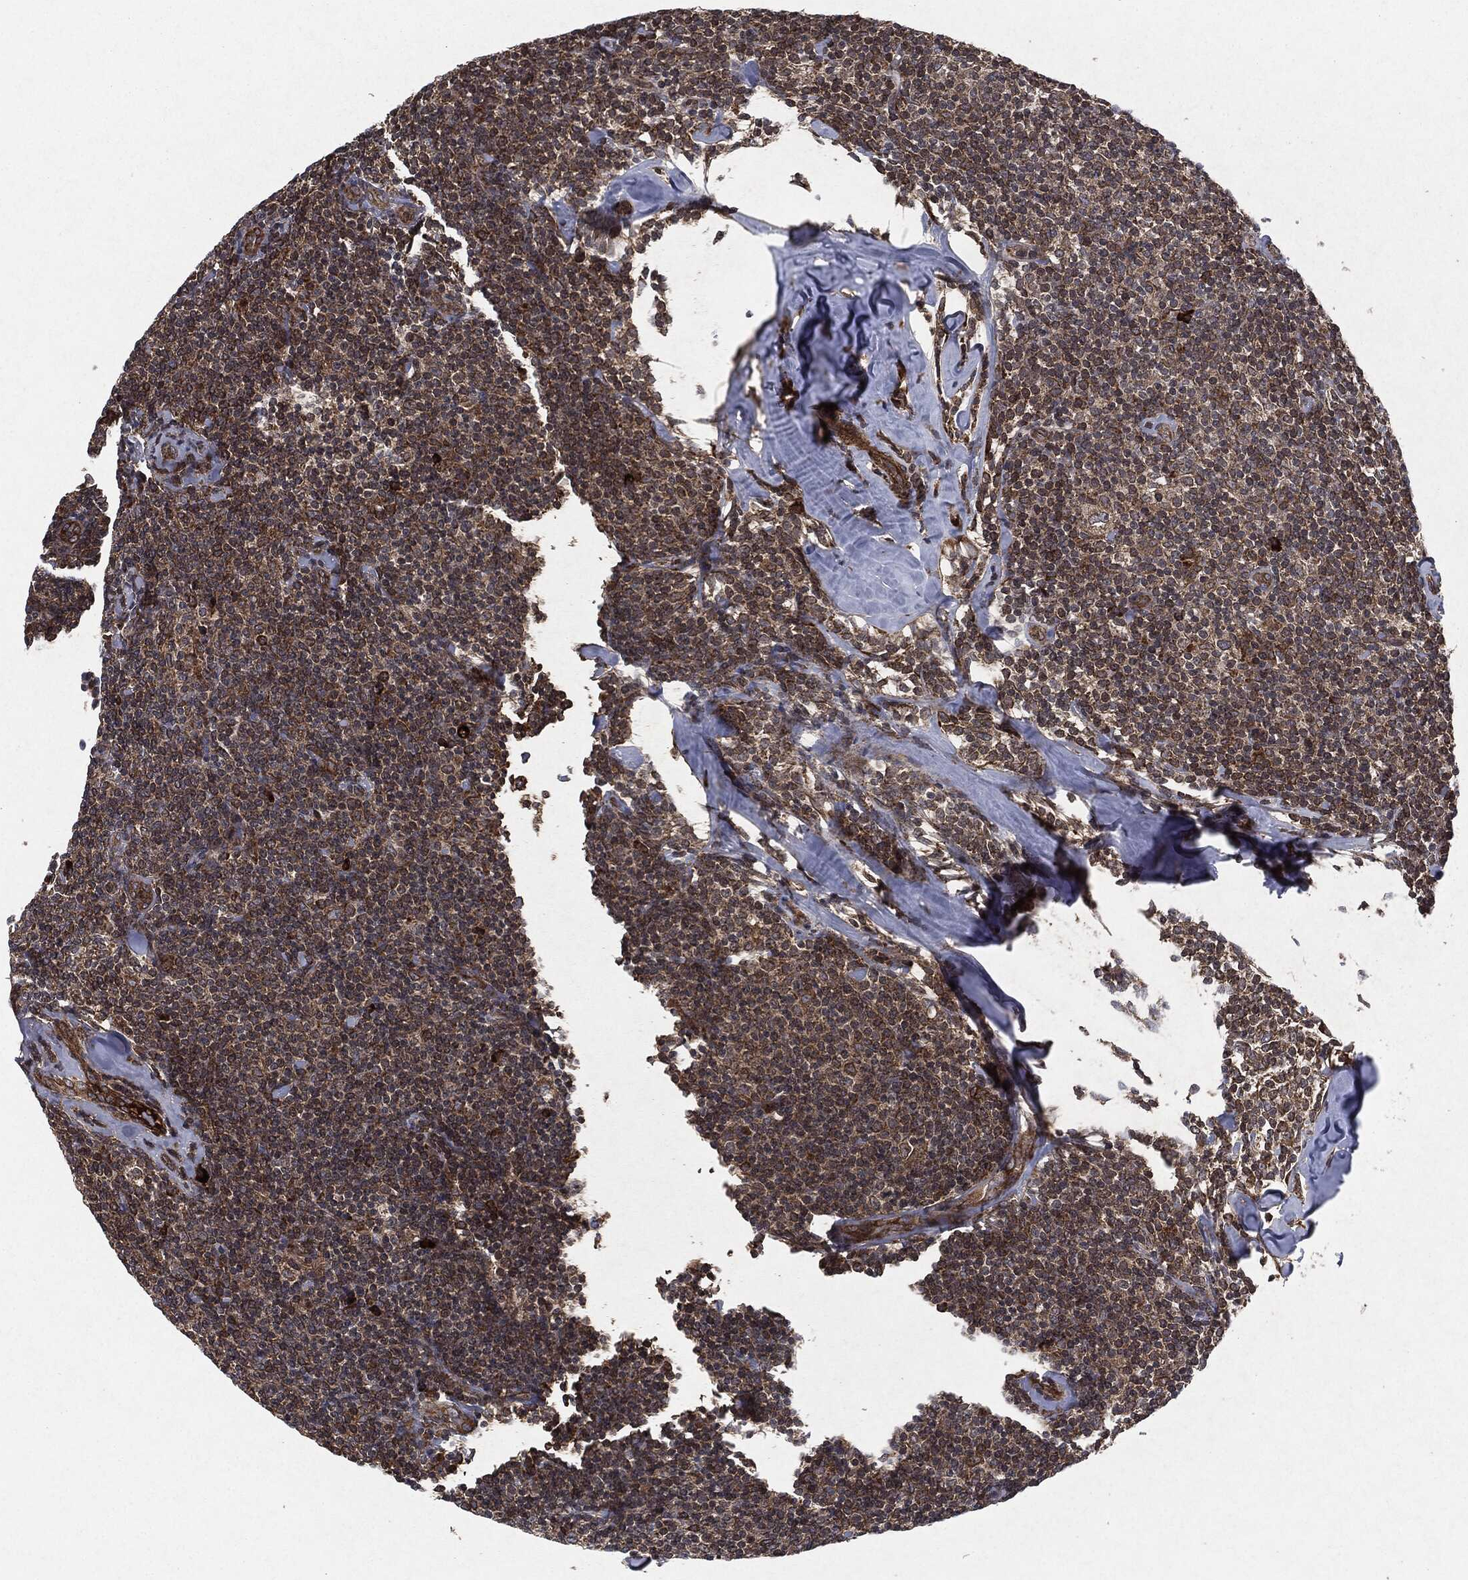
{"staining": {"intensity": "strong", "quantity": "<25%", "location": "cytoplasmic/membranous"}, "tissue": "lymphoma", "cell_type": "Tumor cells", "image_type": "cancer", "snomed": [{"axis": "morphology", "description": "Malignant lymphoma, non-Hodgkin's type, Low grade"}, {"axis": "topography", "description": "Lymph node"}], "caption": "Brown immunohistochemical staining in human lymphoma displays strong cytoplasmic/membranous positivity in approximately <25% of tumor cells.", "gene": "RAF1", "patient": {"sex": "female", "age": 56}}